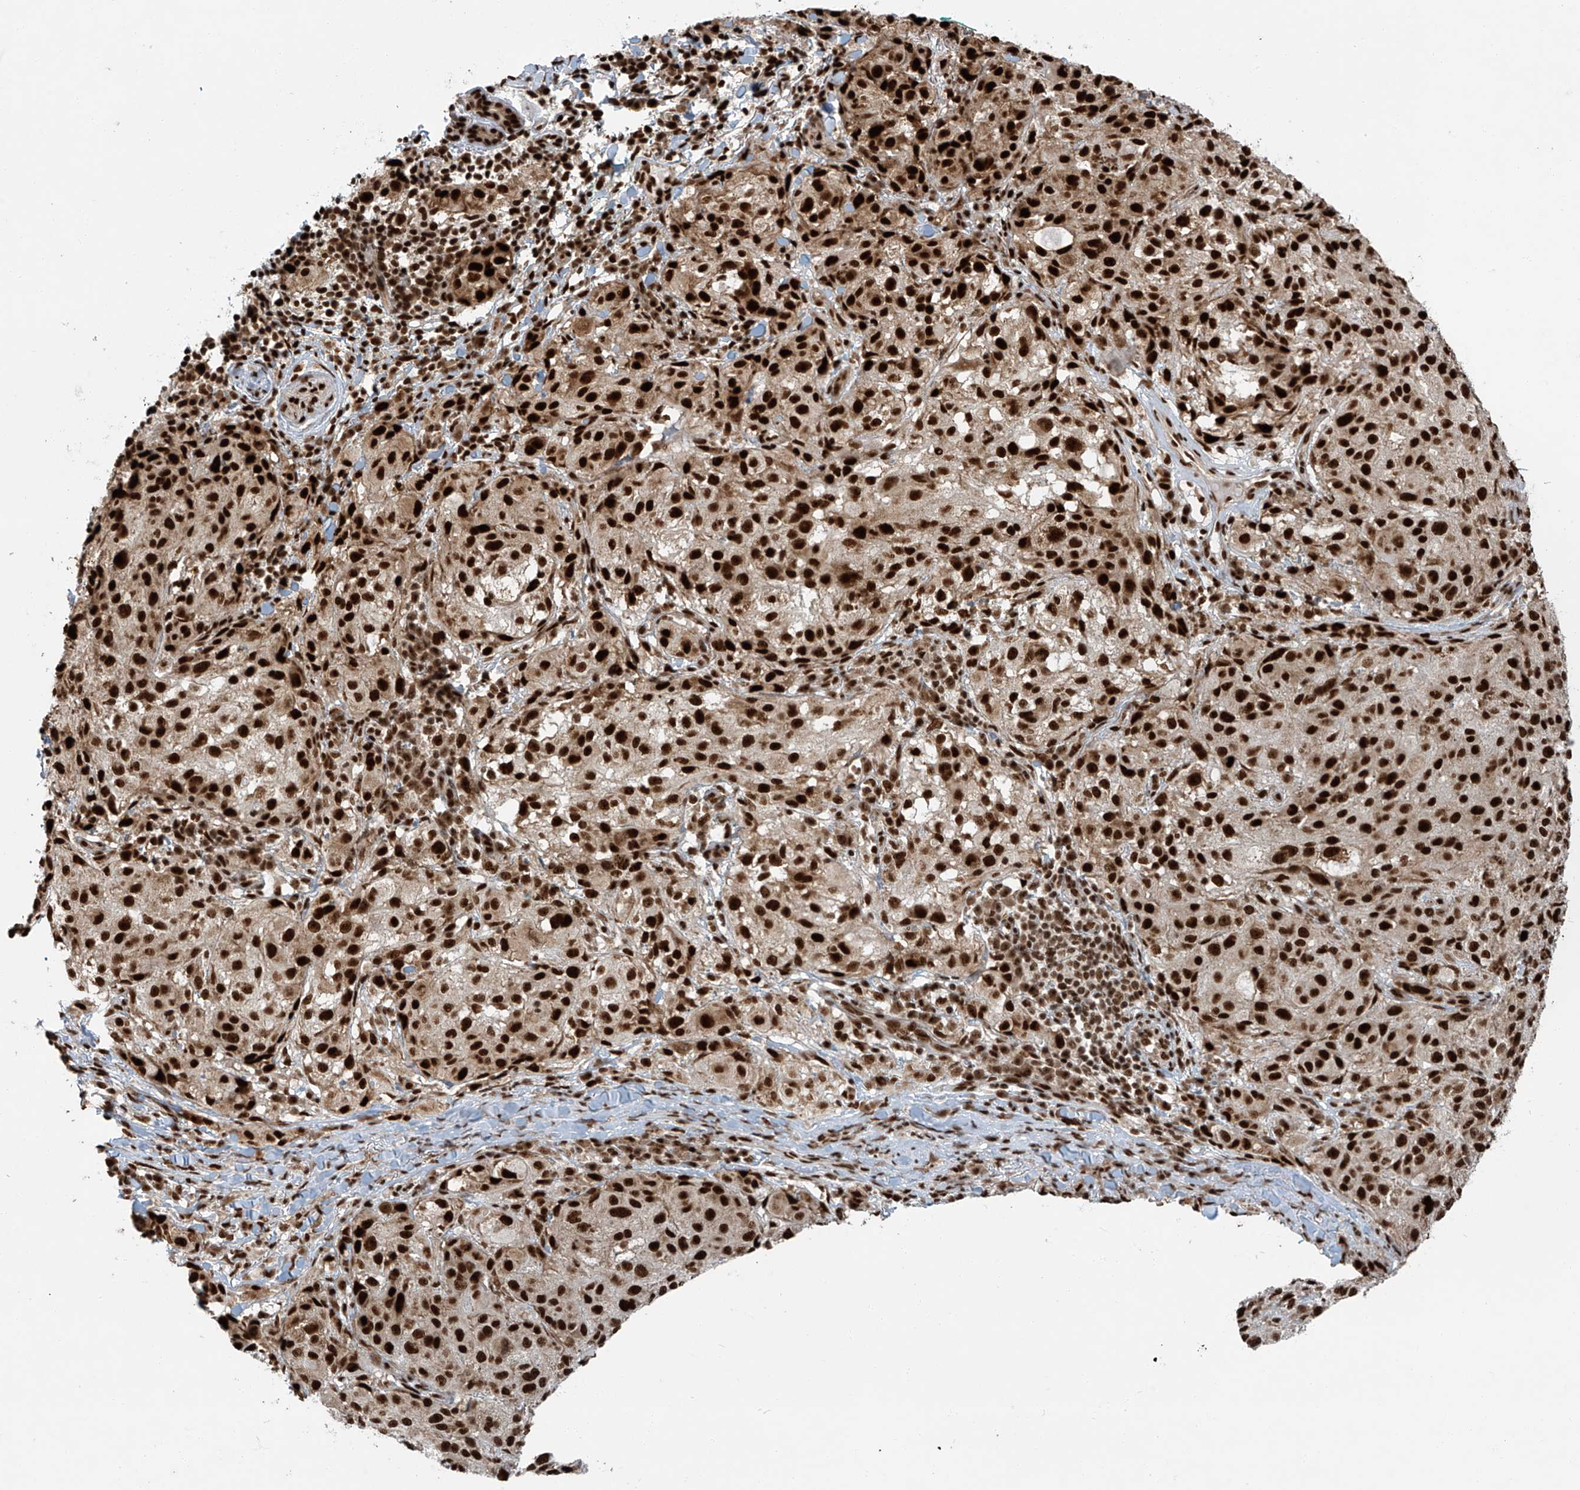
{"staining": {"intensity": "strong", "quantity": ">75%", "location": "nuclear"}, "tissue": "melanoma", "cell_type": "Tumor cells", "image_type": "cancer", "snomed": [{"axis": "morphology", "description": "Necrosis, NOS"}, {"axis": "morphology", "description": "Malignant melanoma, NOS"}, {"axis": "topography", "description": "Skin"}], "caption": "Malignant melanoma was stained to show a protein in brown. There is high levels of strong nuclear staining in about >75% of tumor cells. The protein of interest is shown in brown color, while the nuclei are stained blue.", "gene": "FAM193B", "patient": {"sex": "female", "age": 87}}